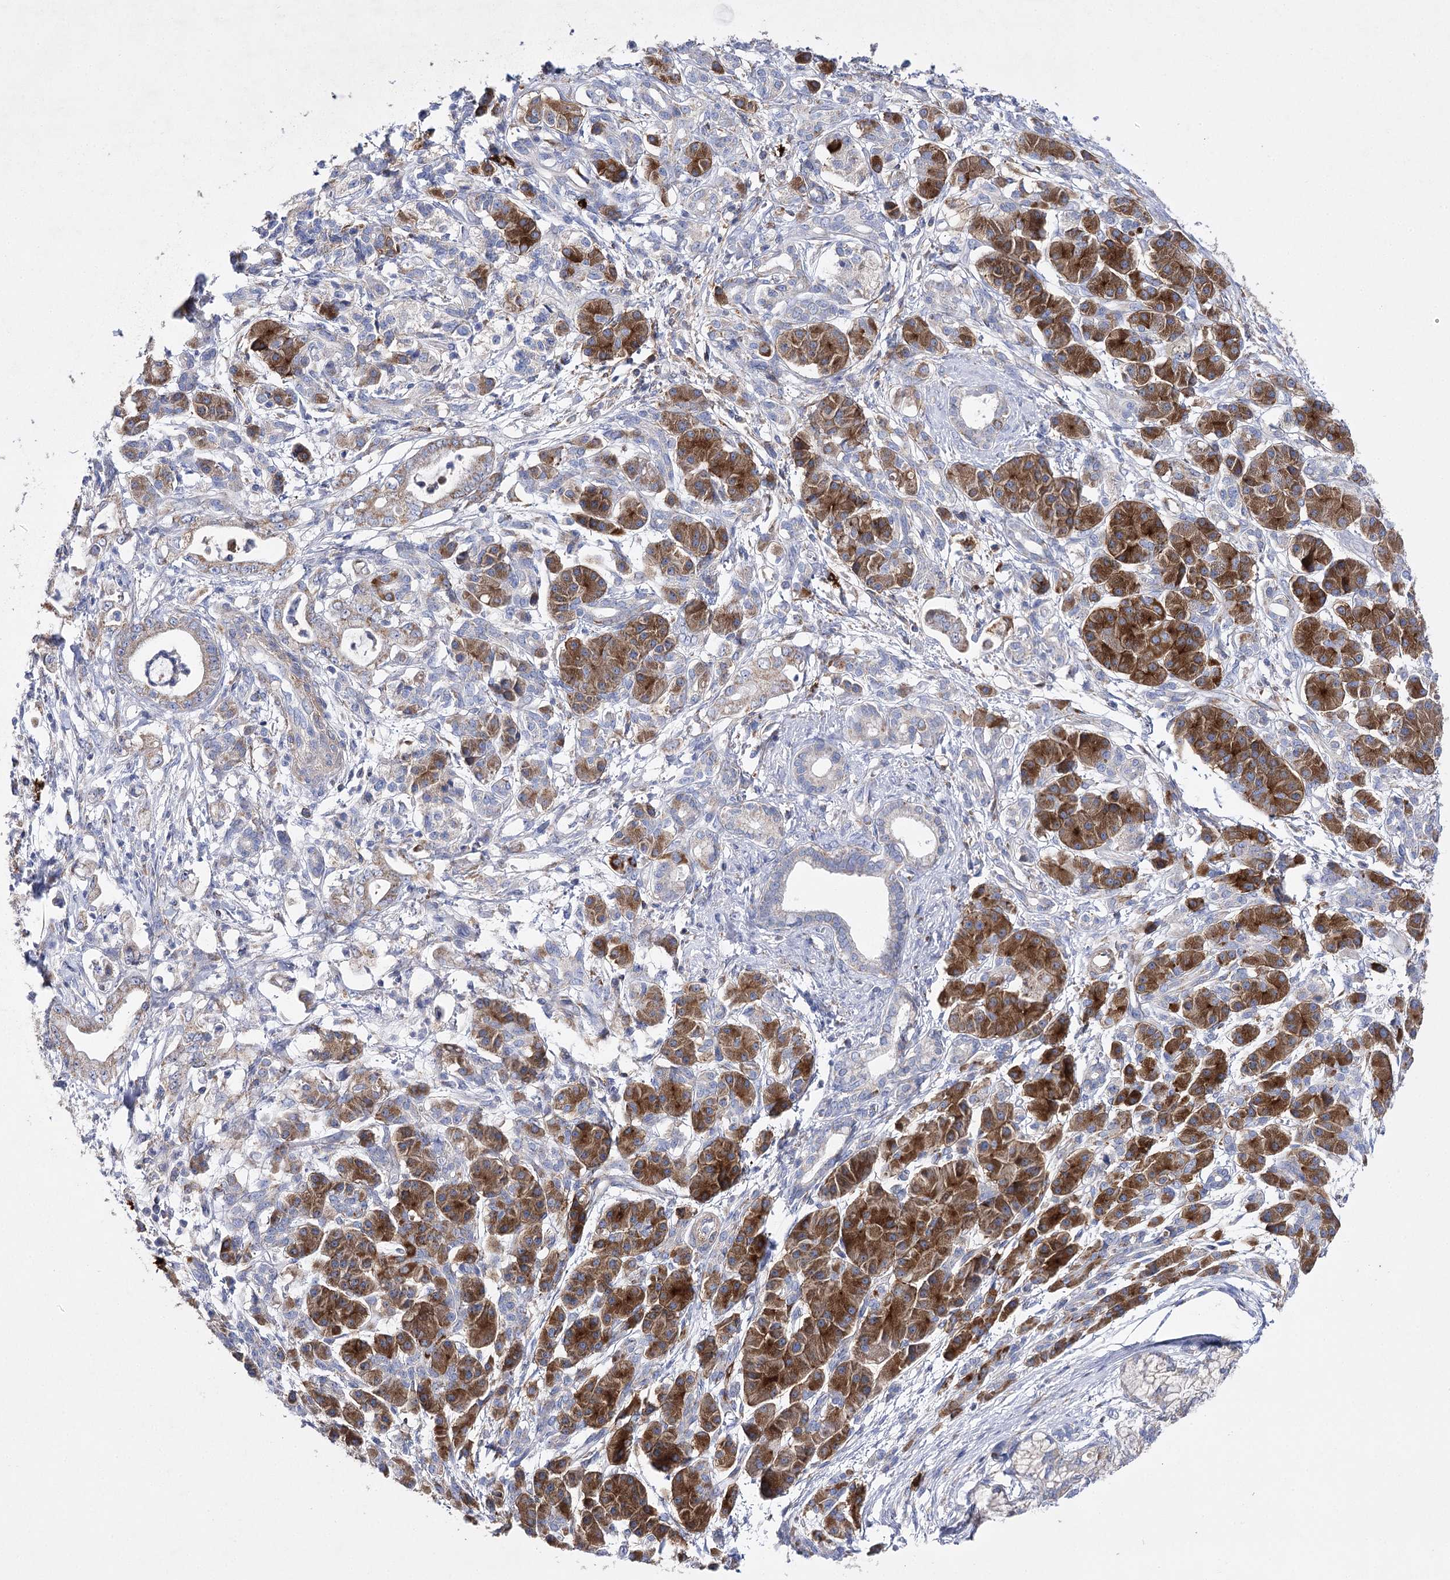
{"staining": {"intensity": "moderate", "quantity": ">75%", "location": "cytoplasmic/membranous"}, "tissue": "pancreatic cancer", "cell_type": "Tumor cells", "image_type": "cancer", "snomed": [{"axis": "morphology", "description": "Adenocarcinoma, NOS"}, {"axis": "topography", "description": "Pancreas"}], "caption": "Protein expression analysis of pancreatic cancer shows moderate cytoplasmic/membranous positivity in about >75% of tumor cells.", "gene": "COX15", "patient": {"sex": "female", "age": 55}}